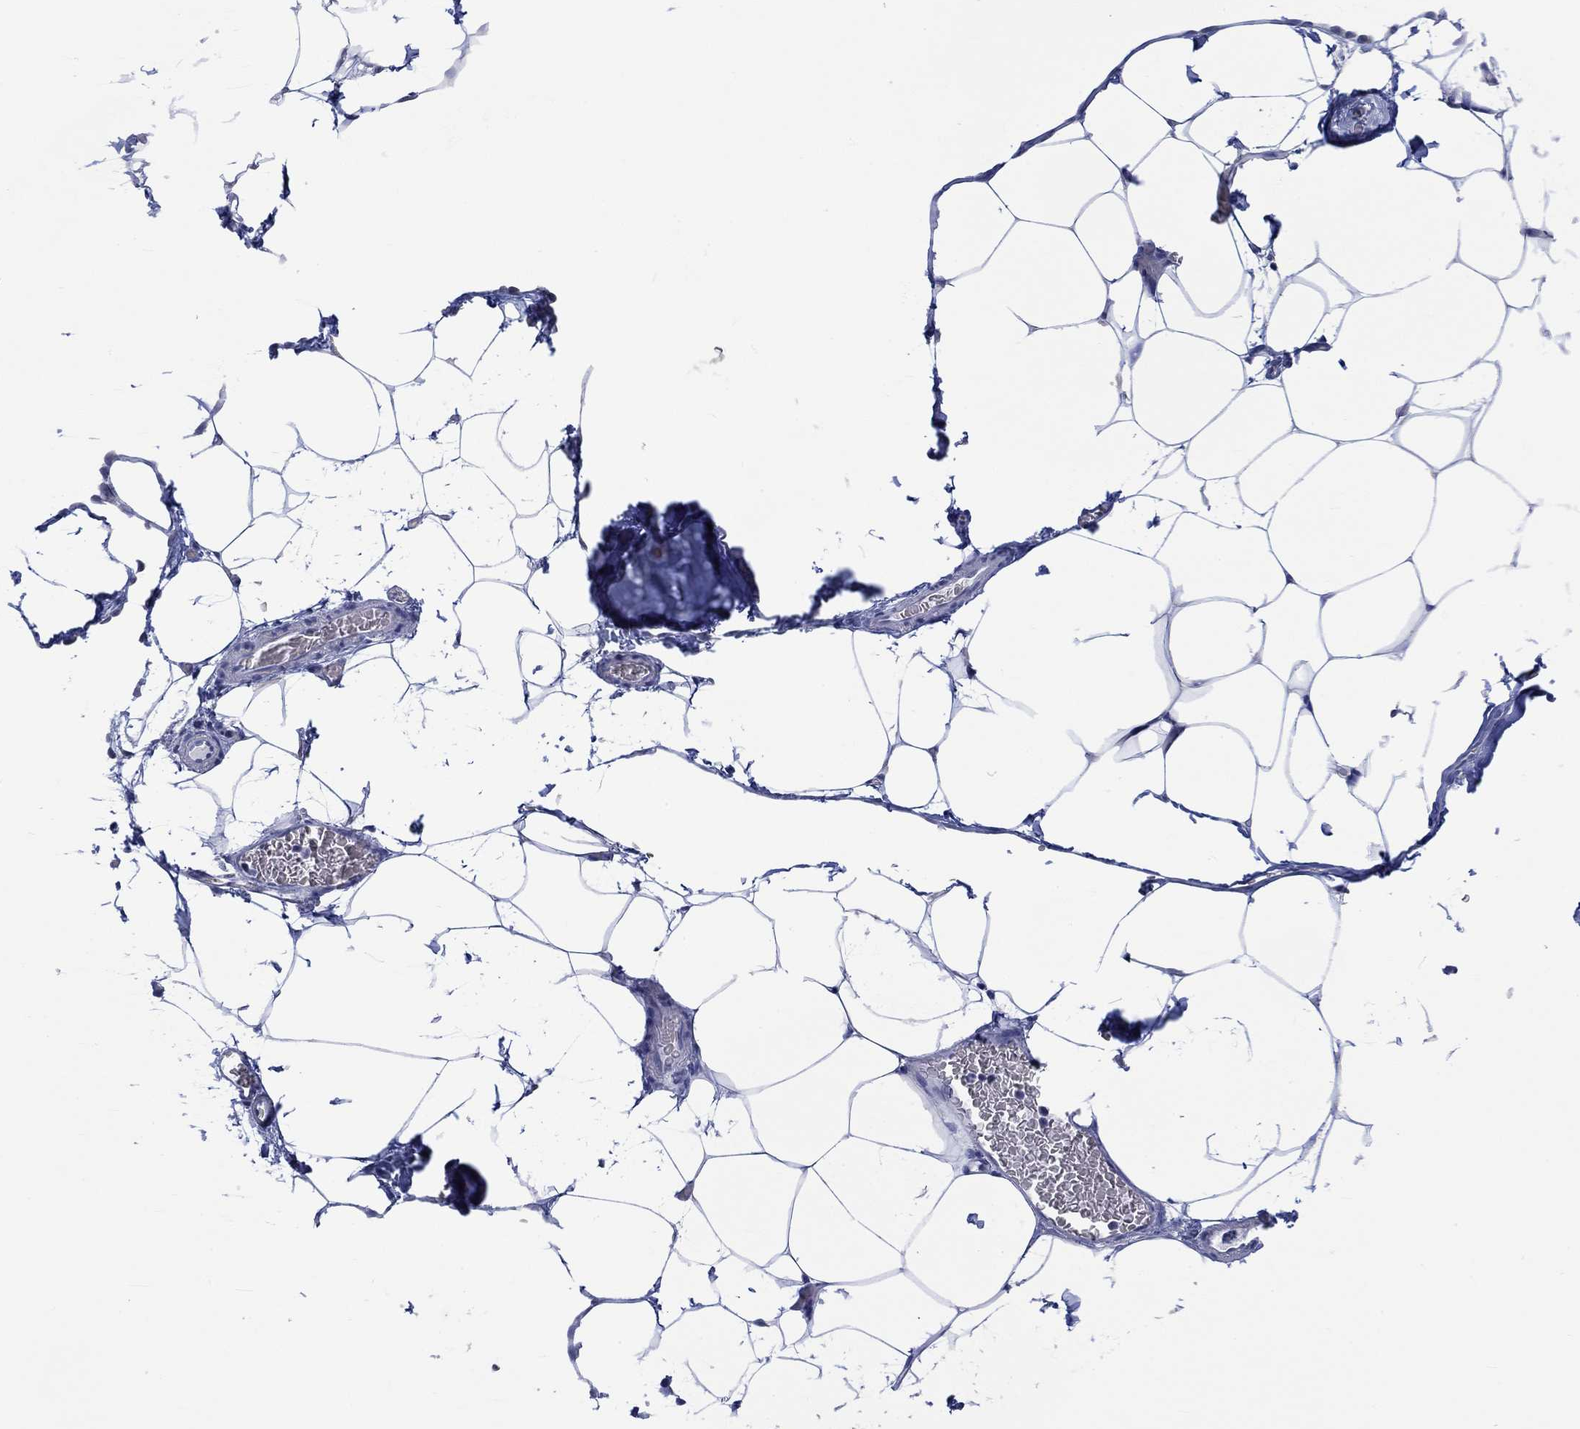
{"staining": {"intensity": "negative", "quantity": "none", "location": "none"}, "tissue": "adipose tissue", "cell_type": "Adipocytes", "image_type": "normal", "snomed": [{"axis": "morphology", "description": "Normal tissue, NOS"}, {"axis": "topography", "description": "Adipose tissue"}], "caption": "A high-resolution histopathology image shows immunohistochemistry (IHC) staining of normal adipose tissue, which displays no significant positivity in adipocytes. (Brightfield microscopy of DAB immunohistochemistry at high magnification).", "gene": "DCX", "patient": {"sex": "male", "age": 57}}